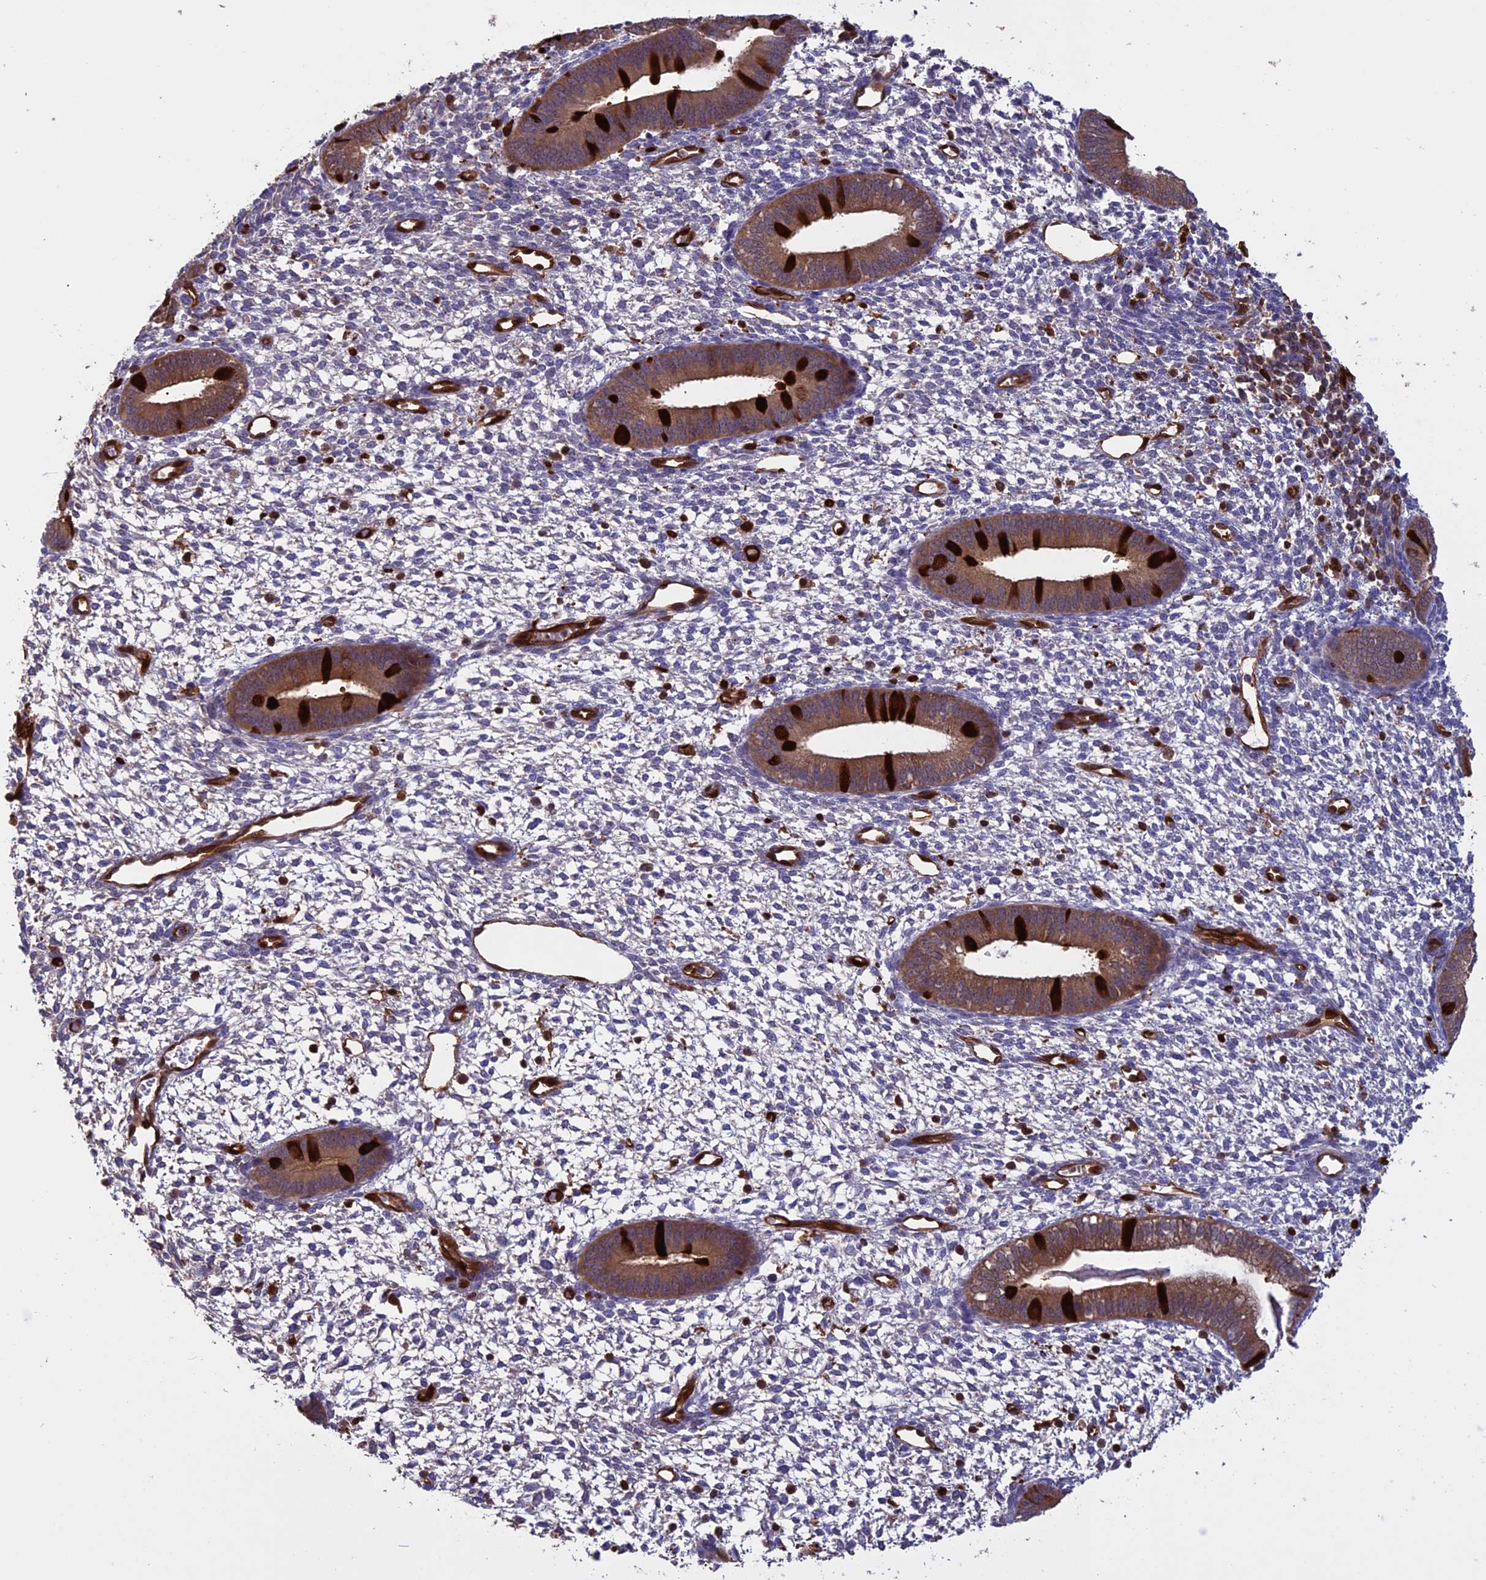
{"staining": {"intensity": "negative", "quantity": "none", "location": "none"}, "tissue": "endometrium", "cell_type": "Cells in endometrial stroma", "image_type": "normal", "snomed": [{"axis": "morphology", "description": "Normal tissue, NOS"}, {"axis": "topography", "description": "Endometrium"}], "caption": "This is a photomicrograph of immunohistochemistry (IHC) staining of benign endometrium, which shows no expression in cells in endometrial stroma.", "gene": "ARHGAP18", "patient": {"sex": "female", "age": 46}}